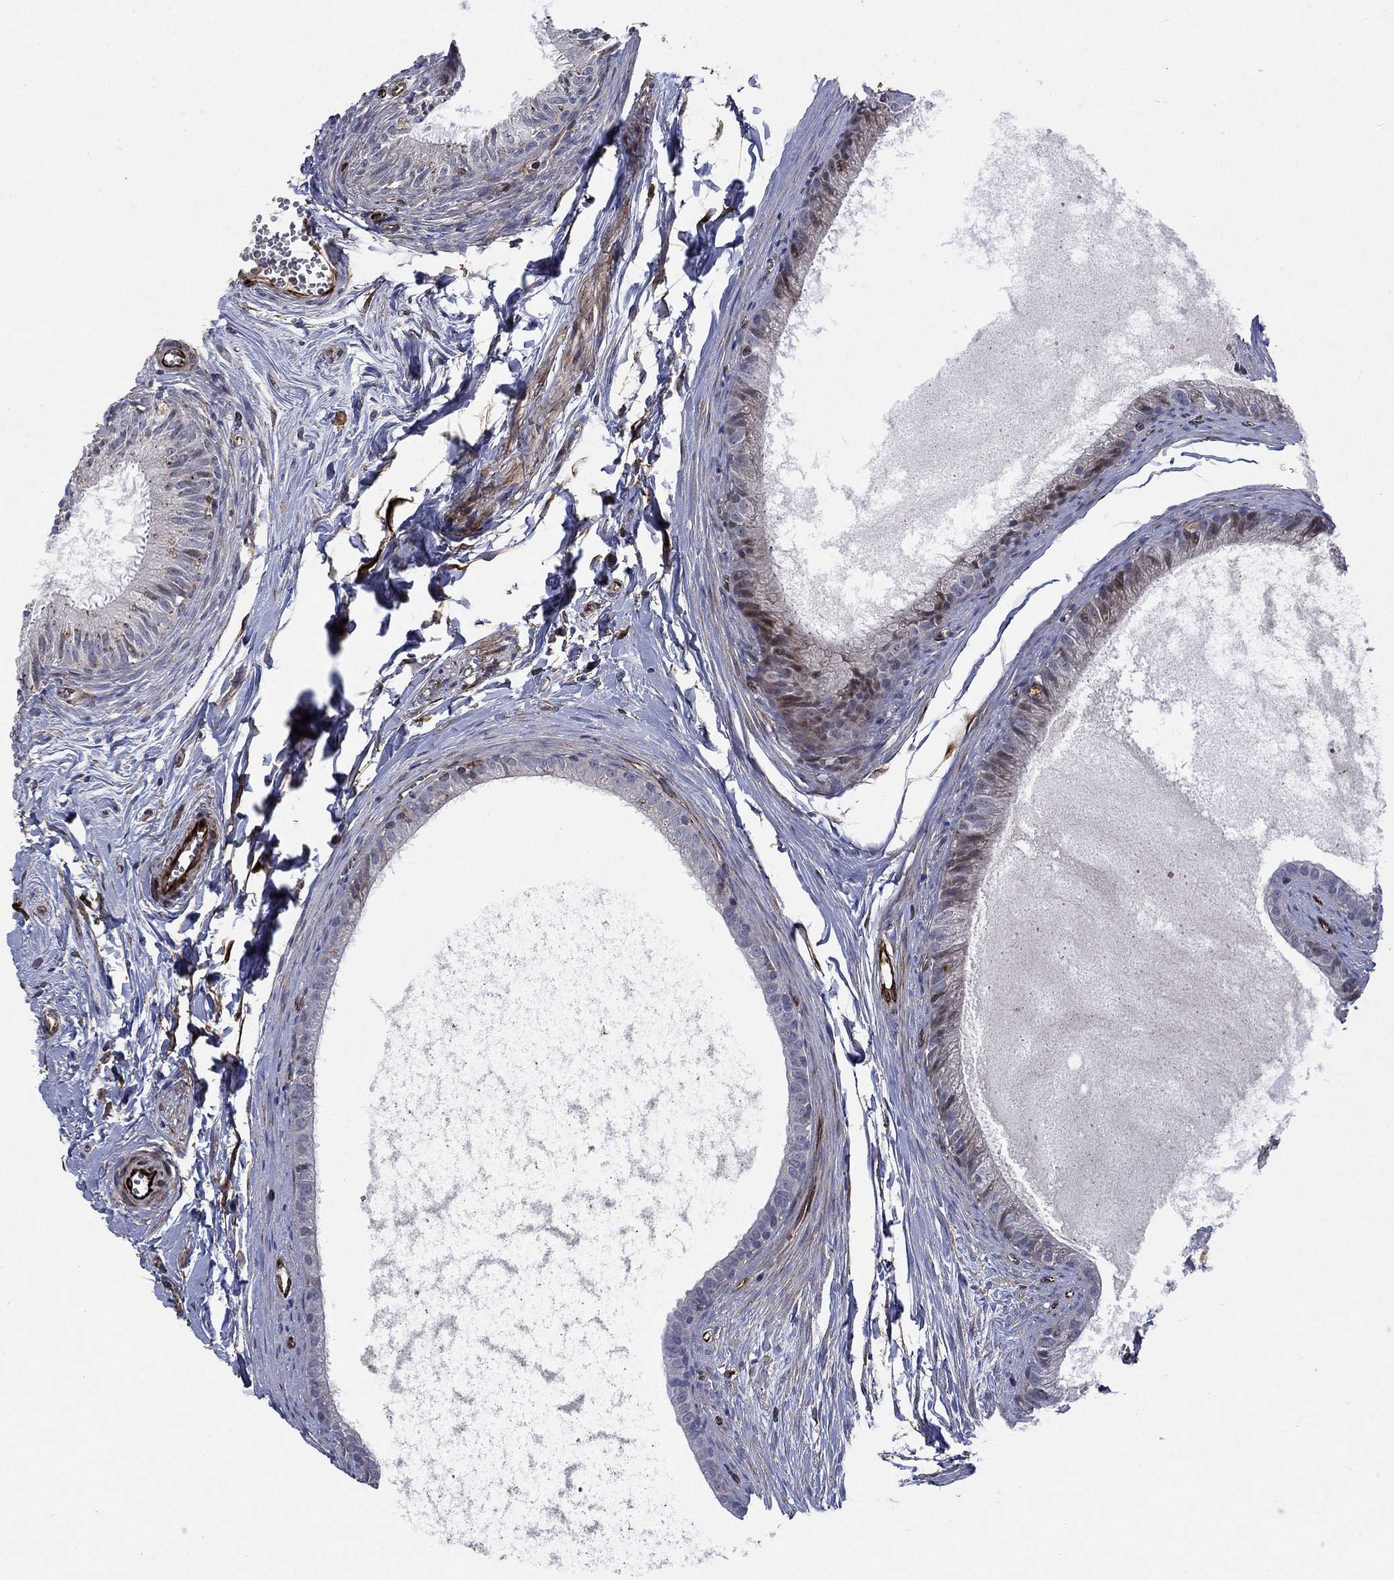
{"staining": {"intensity": "moderate", "quantity": "<25%", "location": "cytoplasmic/membranous"}, "tissue": "epididymis", "cell_type": "Glandular cells", "image_type": "normal", "snomed": [{"axis": "morphology", "description": "Normal tissue, NOS"}, {"axis": "topography", "description": "Epididymis"}], "caption": "High-magnification brightfield microscopy of benign epididymis stained with DAB (brown) and counterstained with hematoxylin (blue). glandular cells exhibit moderate cytoplasmic/membranous positivity is seen in about<25% of cells. The staining was performed using DAB to visualize the protein expression in brown, while the nuclei were stained in blue with hematoxylin (Magnification: 20x).", "gene": "NDUFC1", "patient": {"sex": "male", "age": 51}}